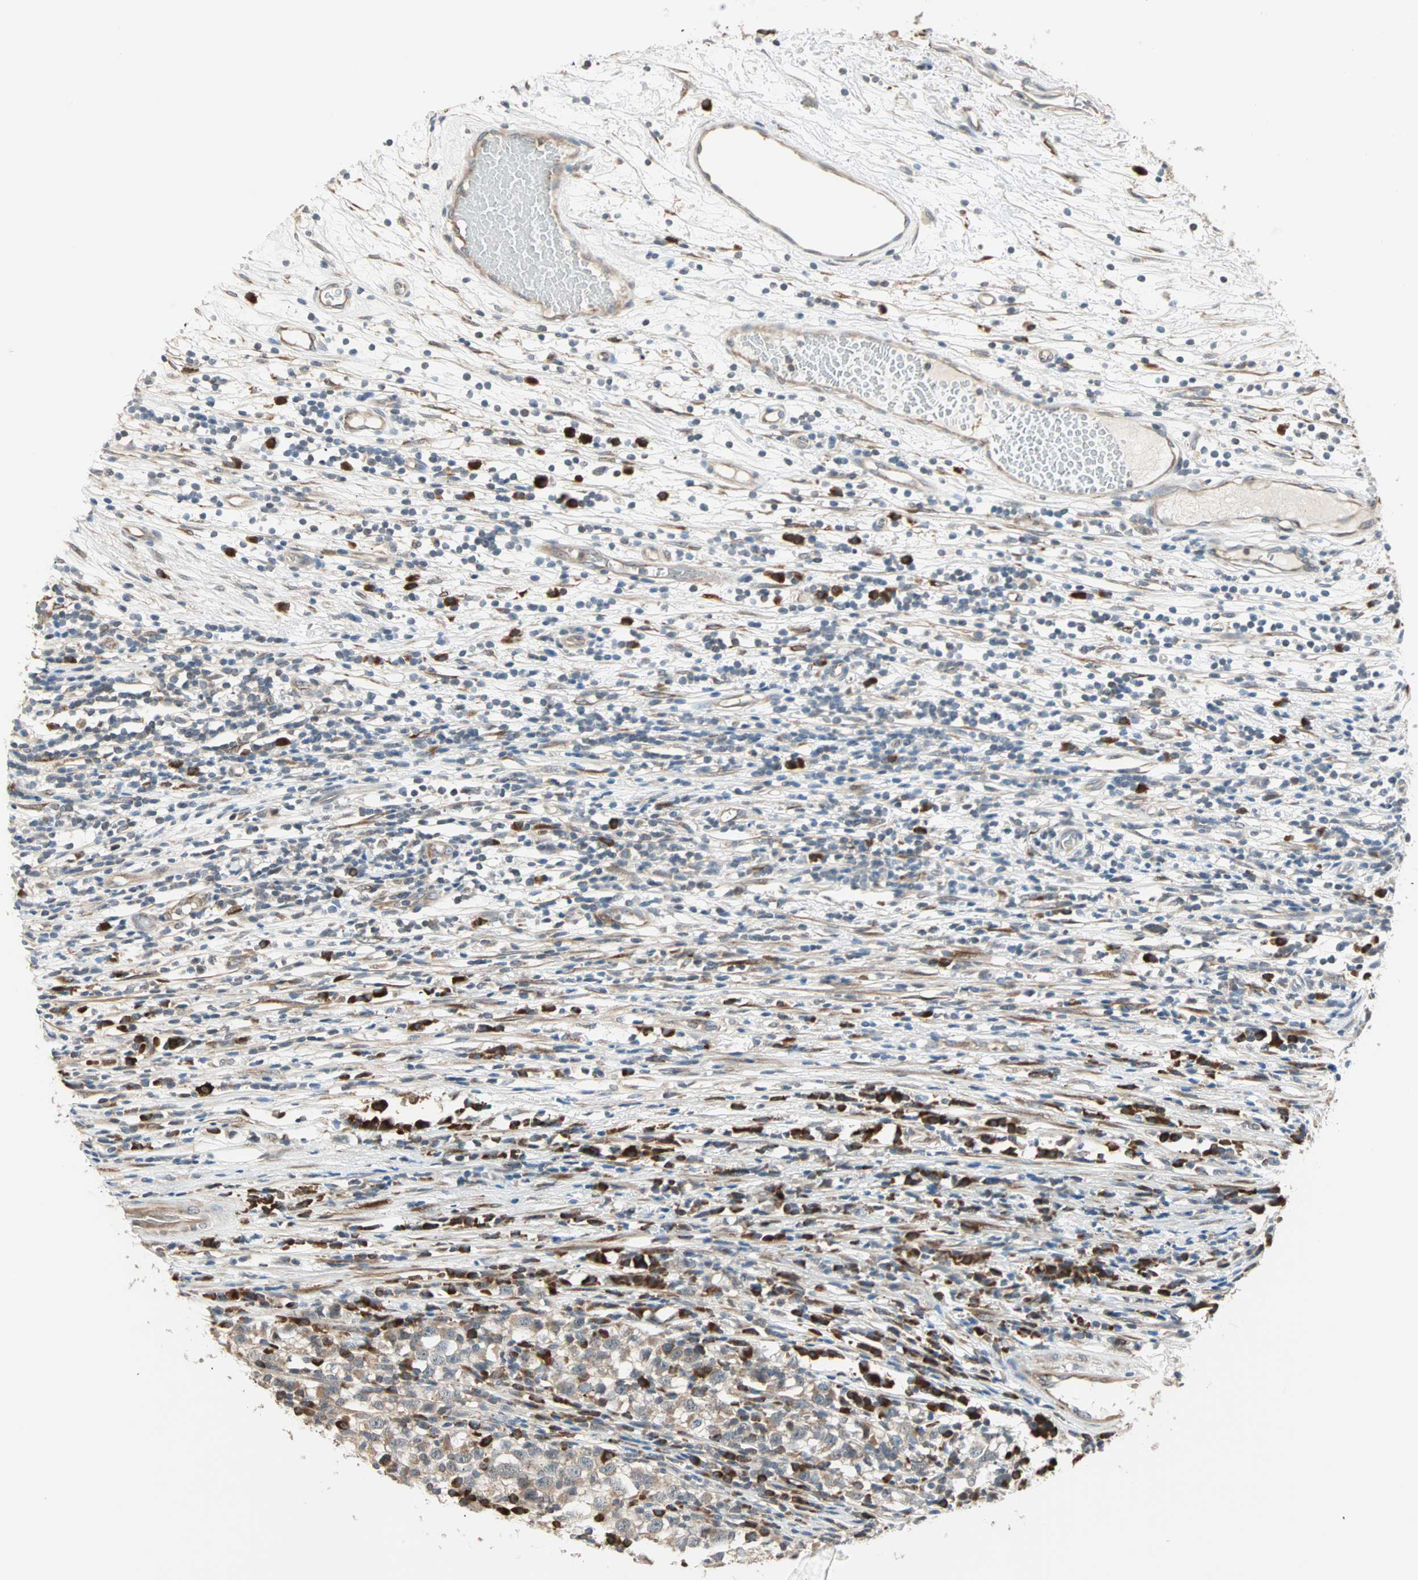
{"staining": {"intensity": "moderate", "quantity": "25%-75%", "location": "cytoplasmic/membranous"}, "tissue": "testis cancer", "cell_type": "Tumor cells", "image_type": "cancer", "snomed": [{"axis": "morphology", "description": "Seminoma, NOS"}, {"axis": "topography", "description": "Testis"}], "caption": "Moderate cytoplasmic/membranous protein positivity is appreciated in about 25%-75% of tumor cells in testis cancer (seminoma). (brown staining indicates protein expression, while blue staining denotes nuclei).", "gene": "SAR1A", "patient": {"sex": "male", "age": 65}}